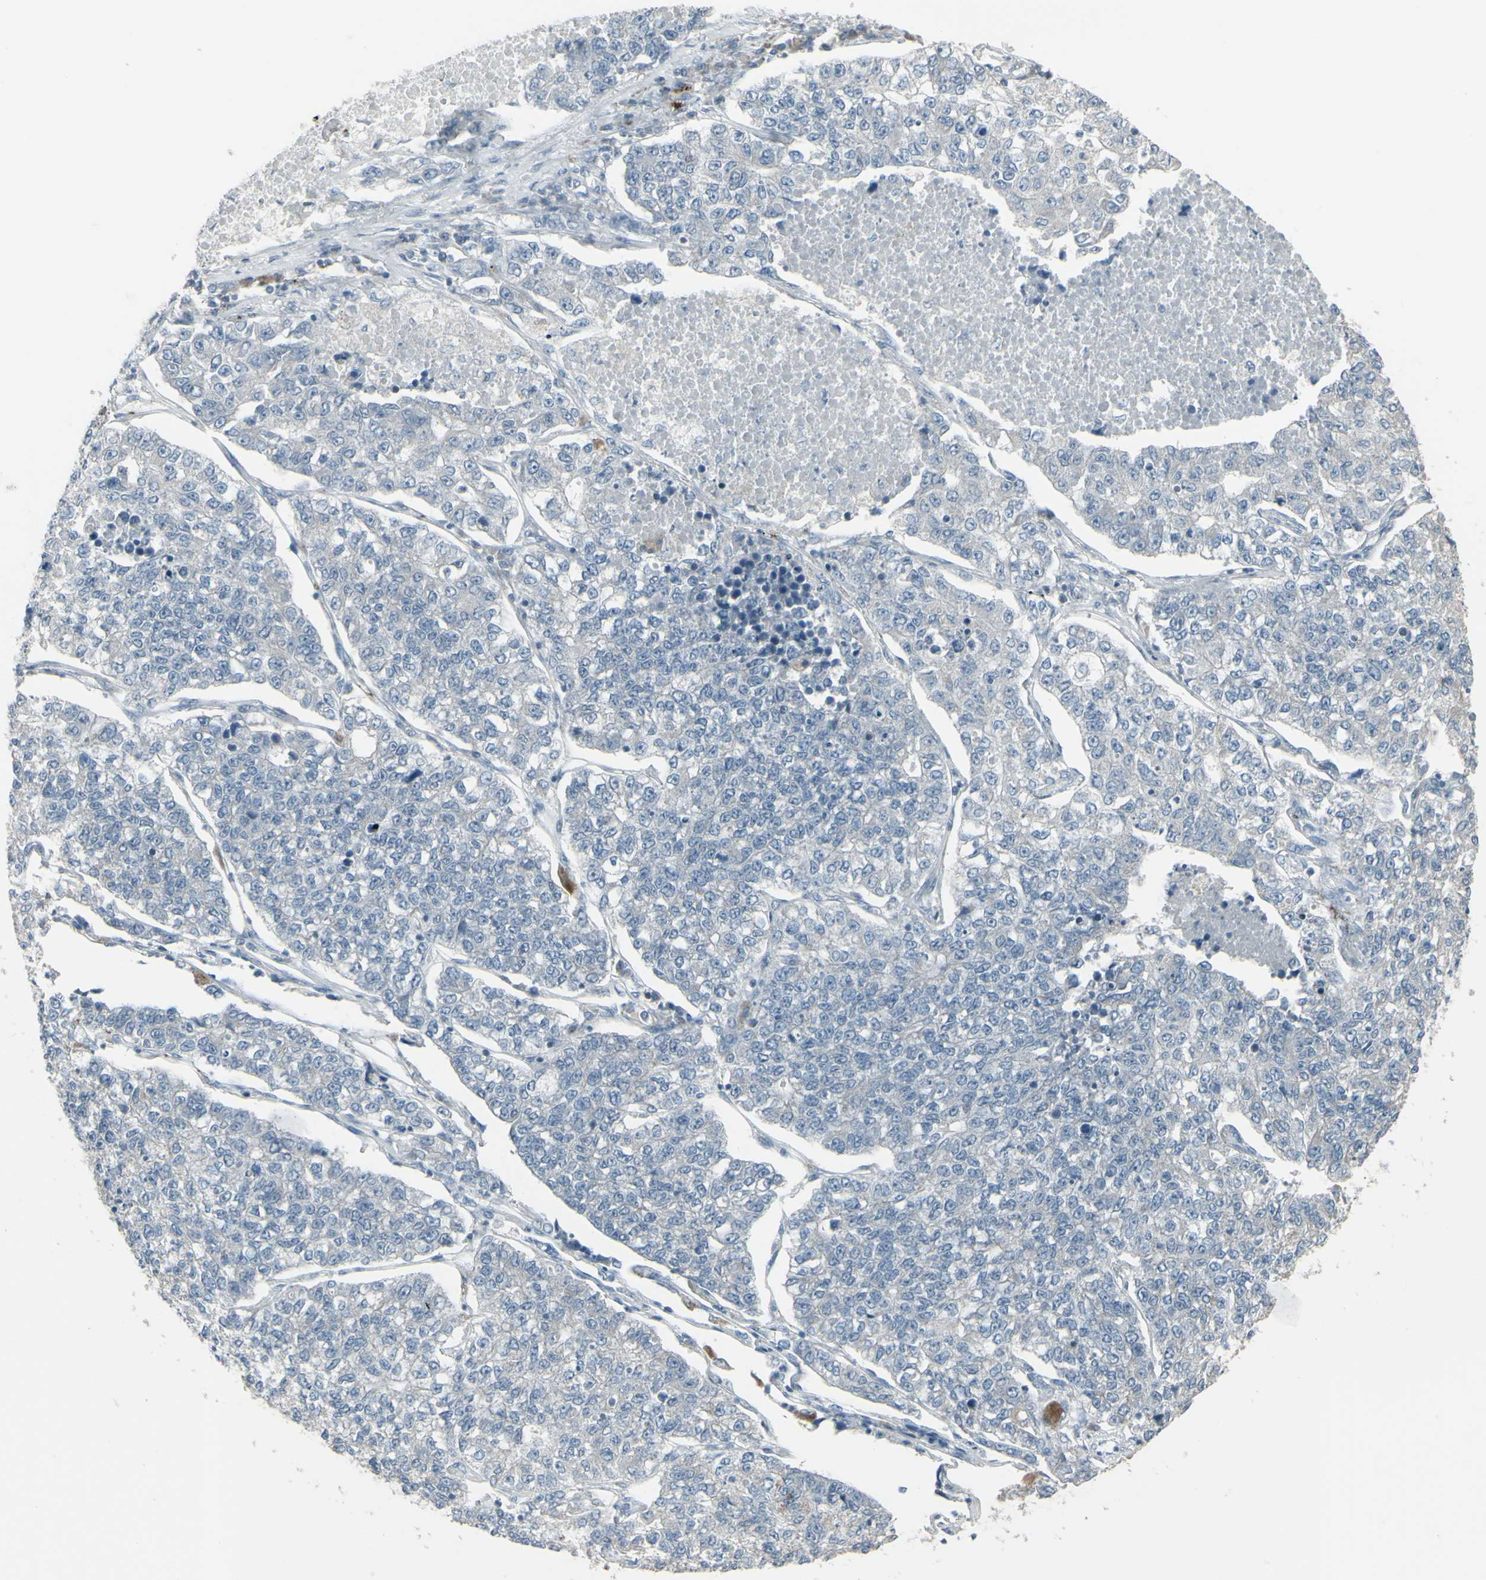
{"staining": {"intensity": "negative", "quantity": "none", "location": "none"}, "tissue": "lung cancer", "cell_type": "Tumor cells", "image_type": "cancer", "snomed": [{"axis": "morphology", "description": "Adenocarcinoma, NOS"}, {"axis": "topography", "description": "Lung"}], "caption": "Immunohistochemistry (IHC) image of lung cancer (adenocarcinoma) stained for a protein (brown), which displays no staining in tumor cells. The staining is performed using DAB brown chromogen with nuclei counter-stained in using hematoxylin.", "gene": "CD79B", "patient": {"sex": "male", "age": 49}}